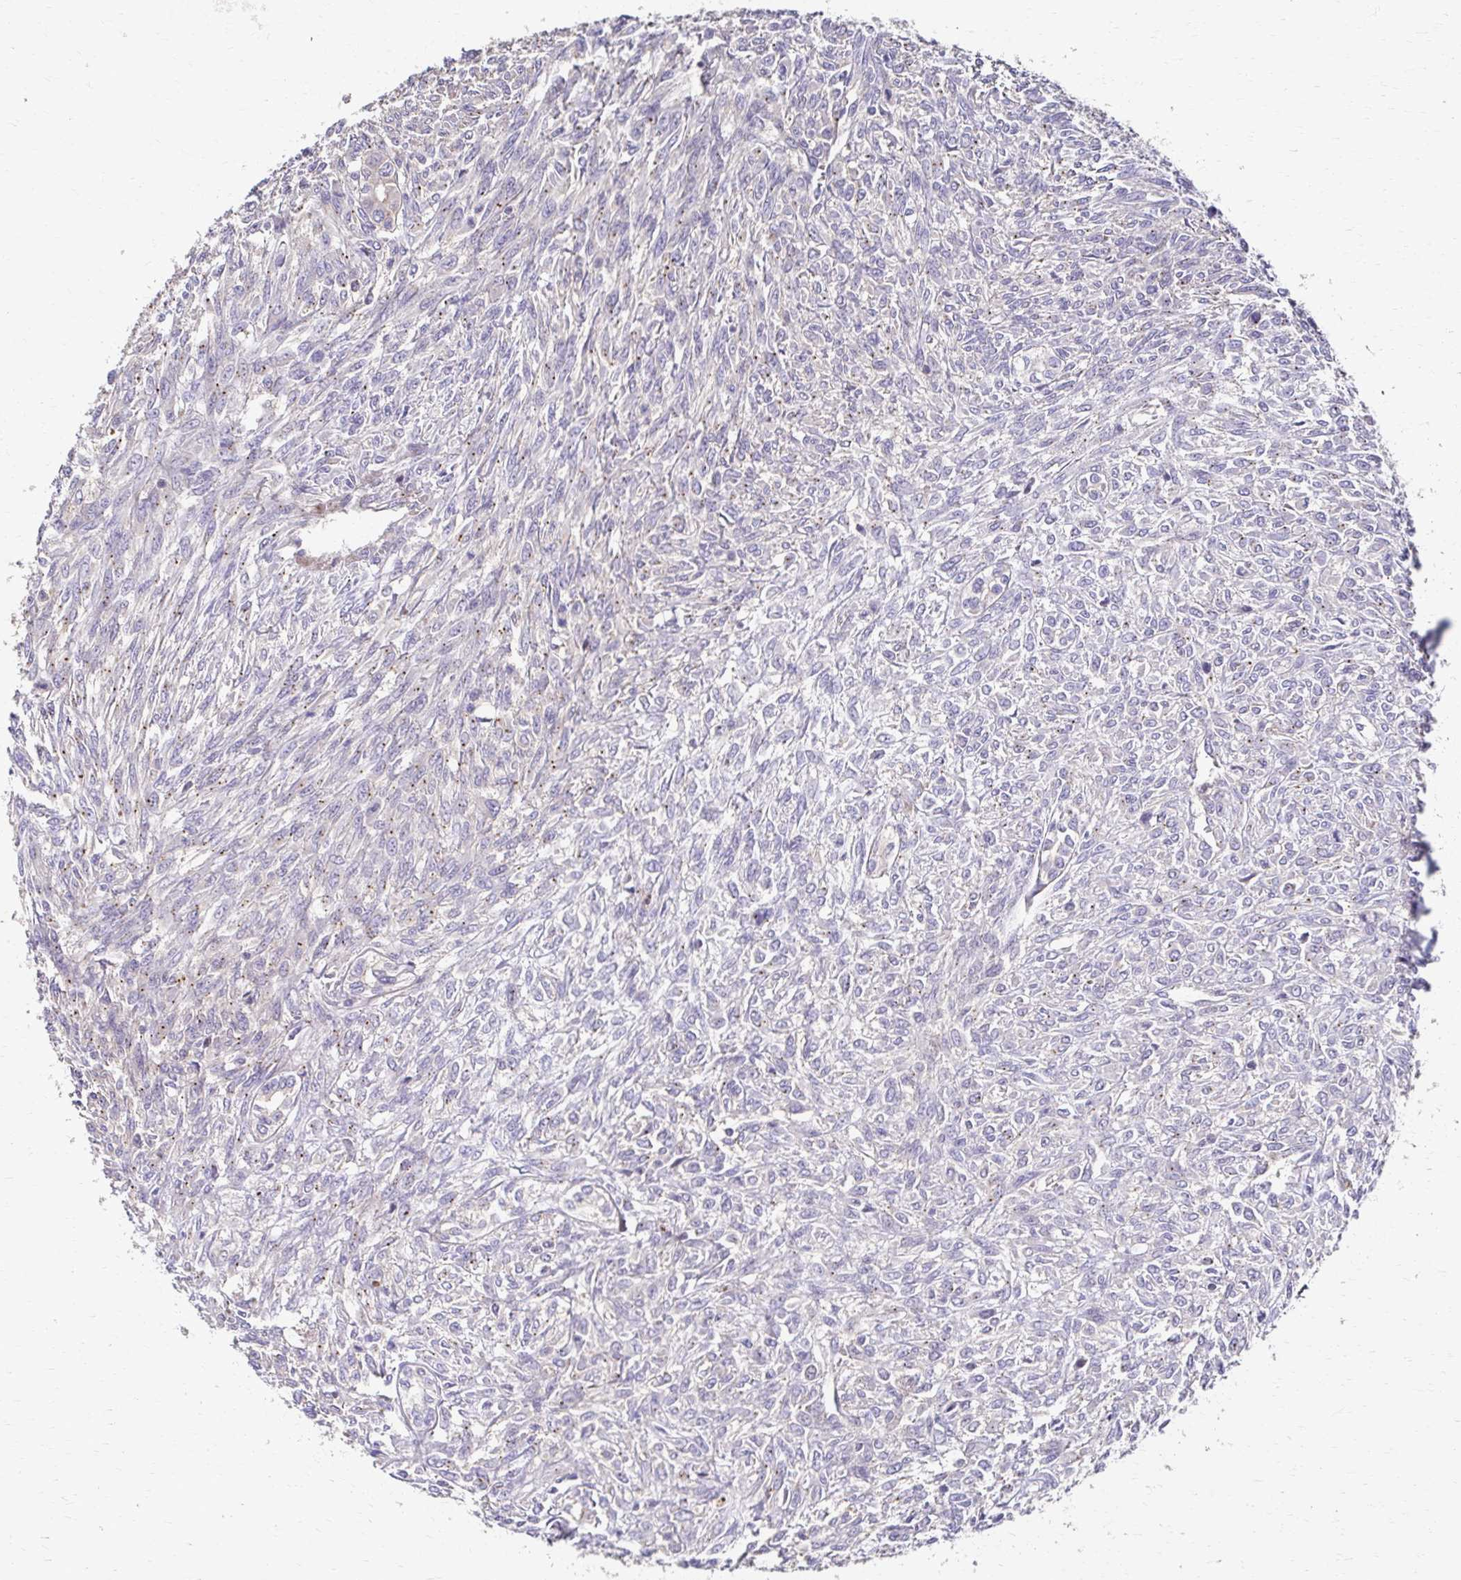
{"staining": {"intensity": "negative", "quantity": "none", "location": "none"}, "tissue": "renal cancer", "cell_type": "Tumor cells", "image_type": "cancer", "snomed": [{"axis": "morphology", "description": "Adenocarcinoma, NOS"}, {"axis": "topography", "description": "Kidney"}], "caption": "A micrograph of adenocarcinoma (renal) stained for a protein reveals no brown staining in tumor cells.", "gene": "SKA2", "patient": {"sex": "male", "age": 58}}